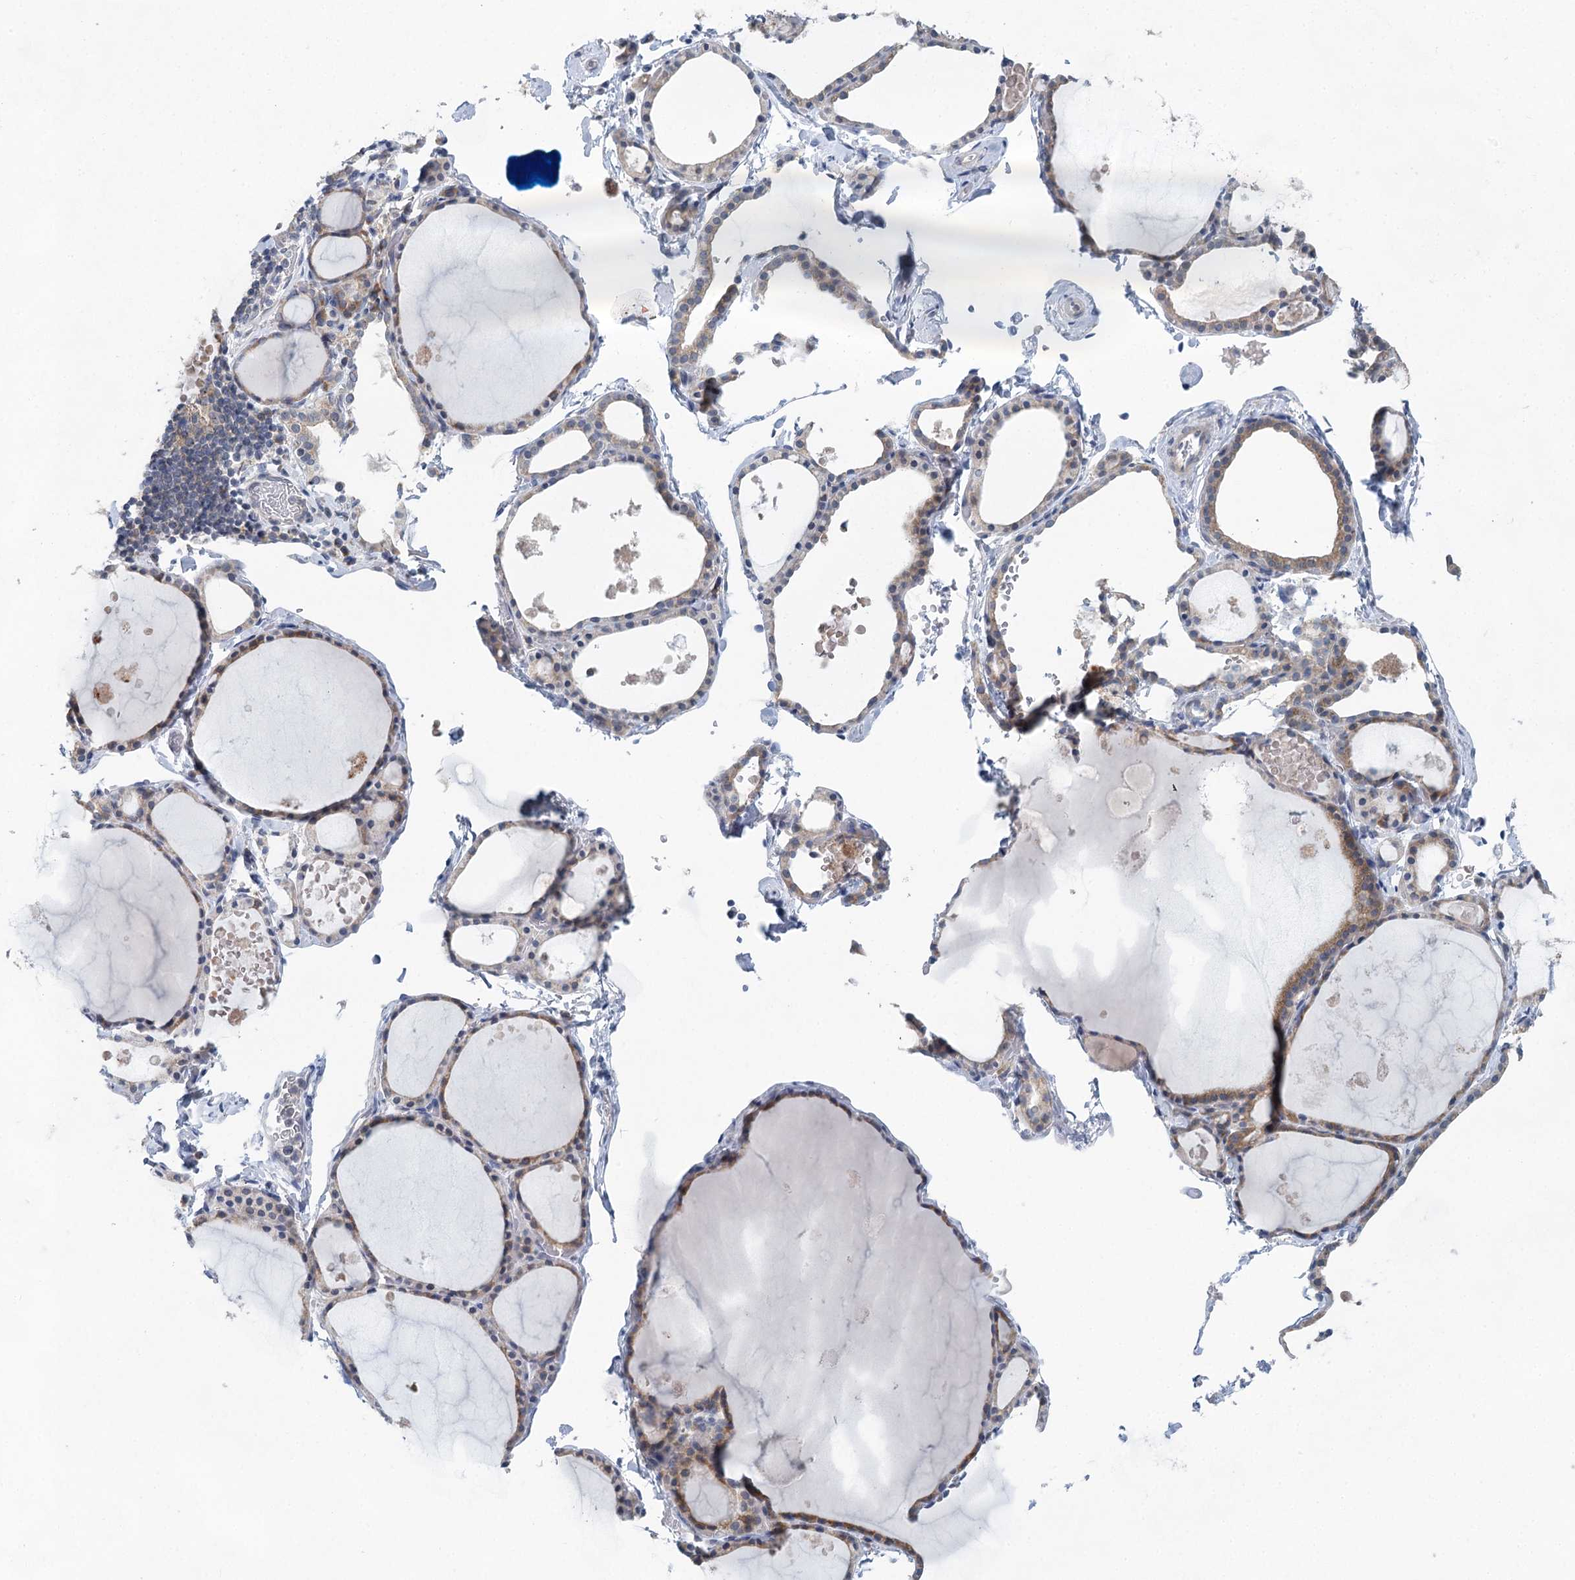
{"staining": {"intensity": "moderate", "quantity": ">75%", "location": "cytoplasmic/membranous"}, "tissue": "thyroid gland", "cell_type": "Glandular cells", "image_type": "normal", "snomed": [{"axis": "morphology", "description": "Normal tissue, NOS"}, {"axis": "topography", "description": "Thyroid gland"}], "caption": "A medium amount of moderate cytoplasmic/membranous positivity is identified in about >75% of glandular cells in normal thyroid gland. Immunohistochemistry stains the protein in brown and the nuclei are stained blue.", "gene": "BLTP1", "patient": {"sex": "male", "age": 56}}